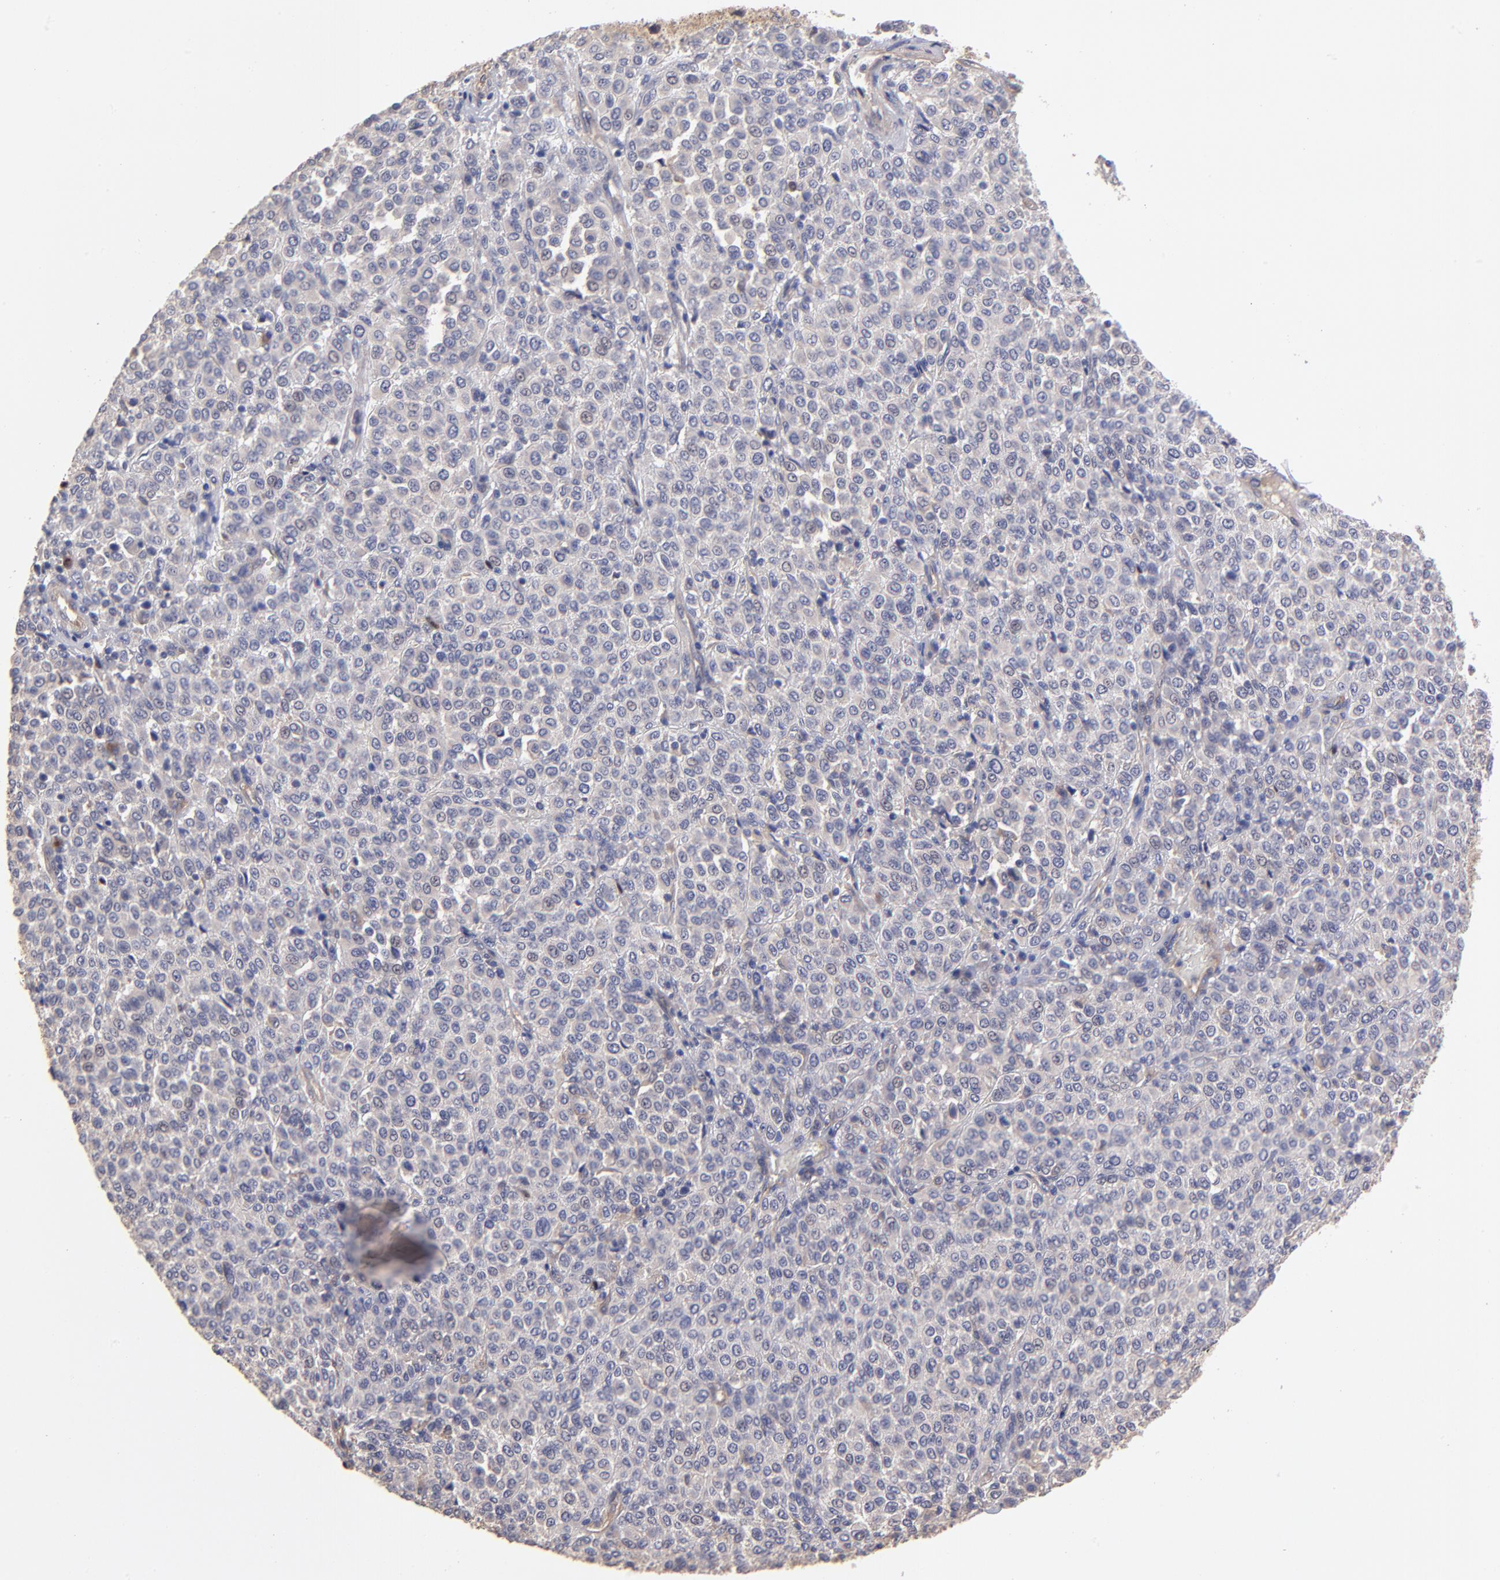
{"staining": {"intensity": "weak", "quantity": "<25%", "location": "cytoplasmic/membranous"}, "tissue": "melanoma", "cell_type": "Tumor cells", "image_type": "cancer", "snomed": [{"axis": "morphology", "description": "Malignant melanoma, Metastatic site"}, {"axis": "topography", "description": "Pancreas"}], "caption": "A high-resolution photomicrograph shows immunohistochemistry staining of malignant melanoma (metastatic site), which shows no significant staining in tumor cells. Brightfield microscopy of IHC stained with DAB (brown) and hematoxylin (blue), captured at high magnification.", "gene": "ASB7", "patient": {"sex": "female", "age": 30}}